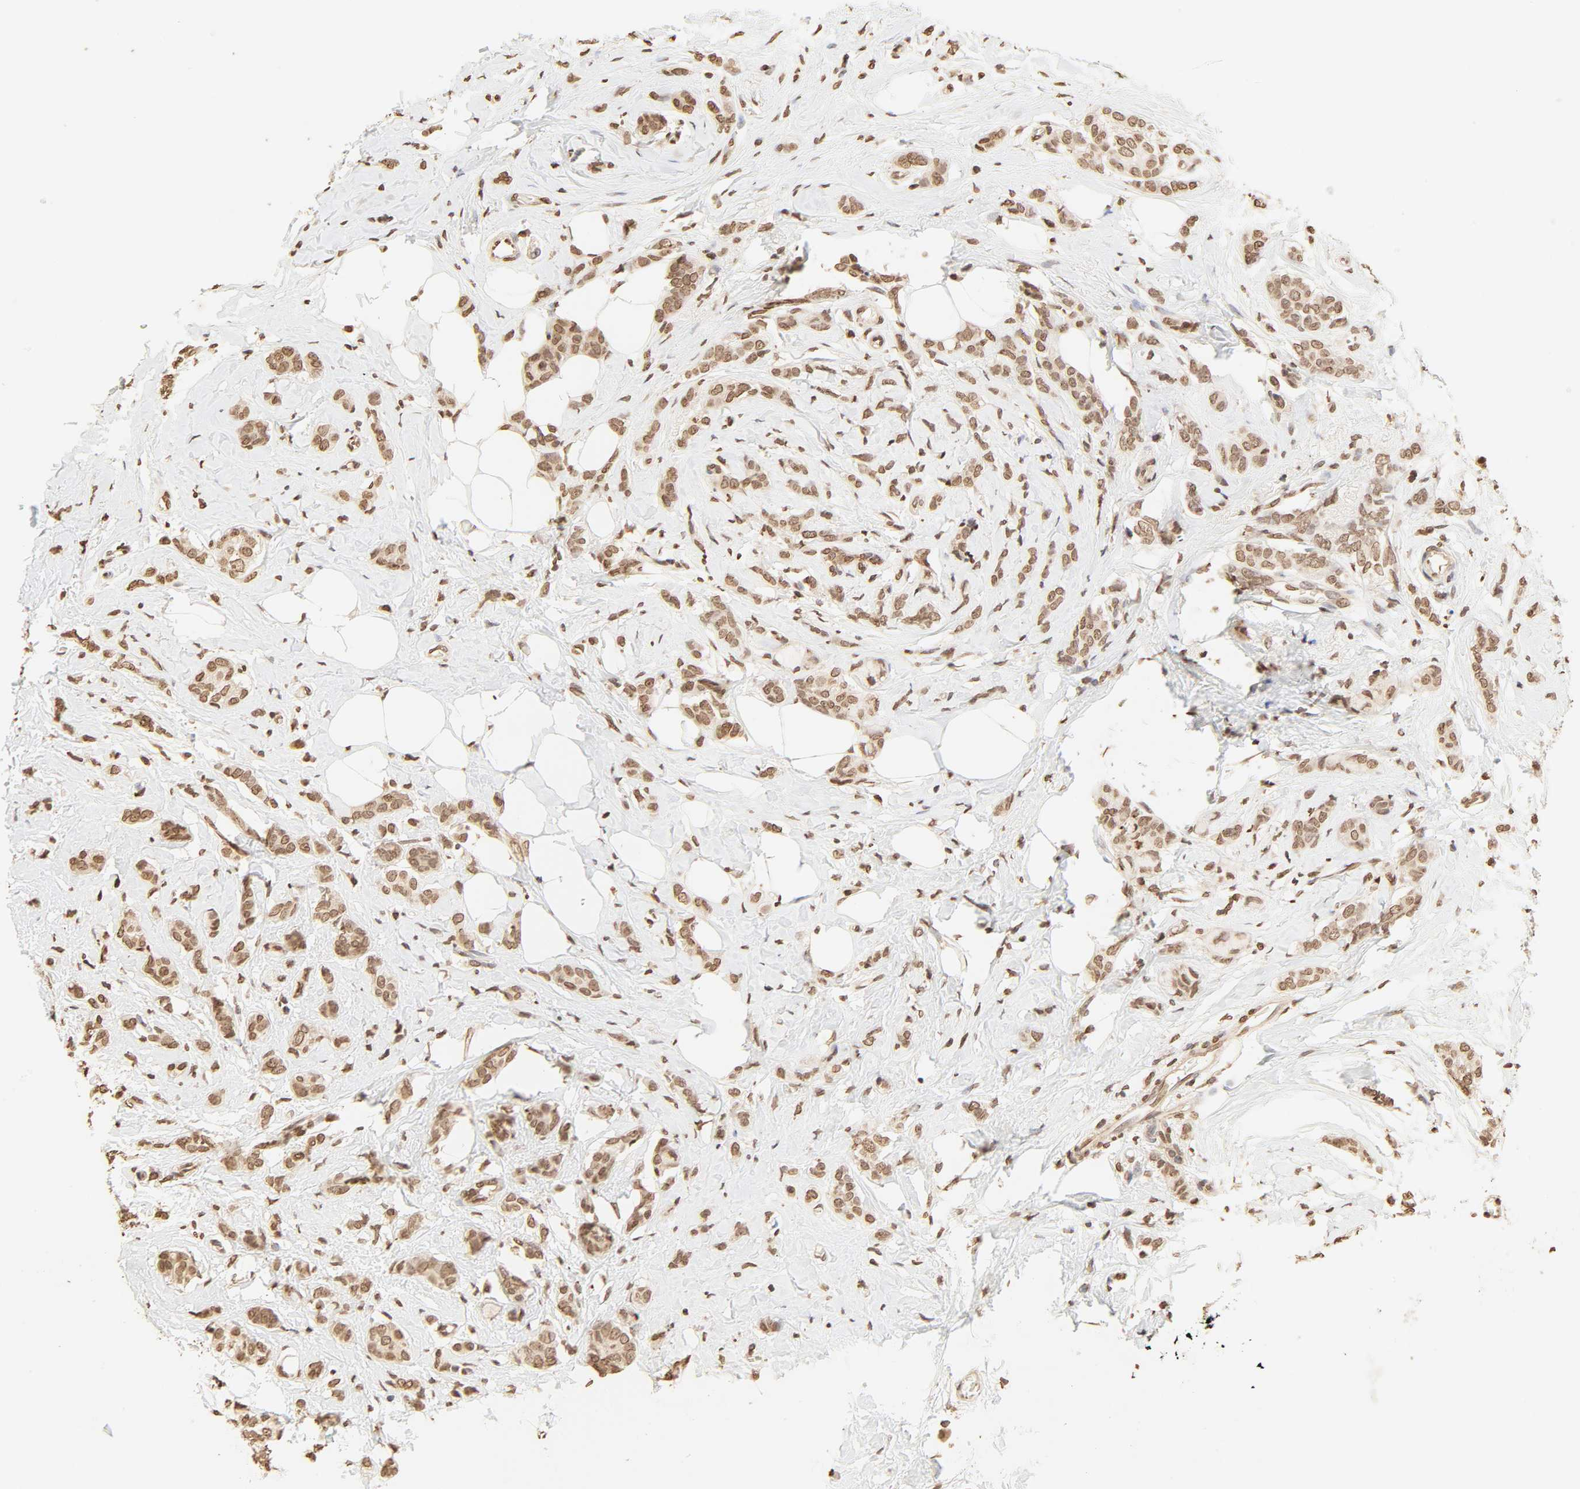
{"staining": {"intensity": "moderate", "quantity": ">75%", "location": "cytoplasmic/membranous,nuclear"}, "tissue": "breast cancer", "cell_type": "Tumor cells", "image_type": "cancer", "snomed": [{"axis": "morphology", "description": "Lobular carcinoma"}, {"axis": "topography", "description": "Breast"}], "caption": "There is medium levels of moderate cytoplasmic/membranous and nuclear staining in tumor cells of breast cancer, as demonstrated by immunohistochemical staining (brown color).", "gene": "TBL1X", "patient": {"sex": "female", "age": 60}}